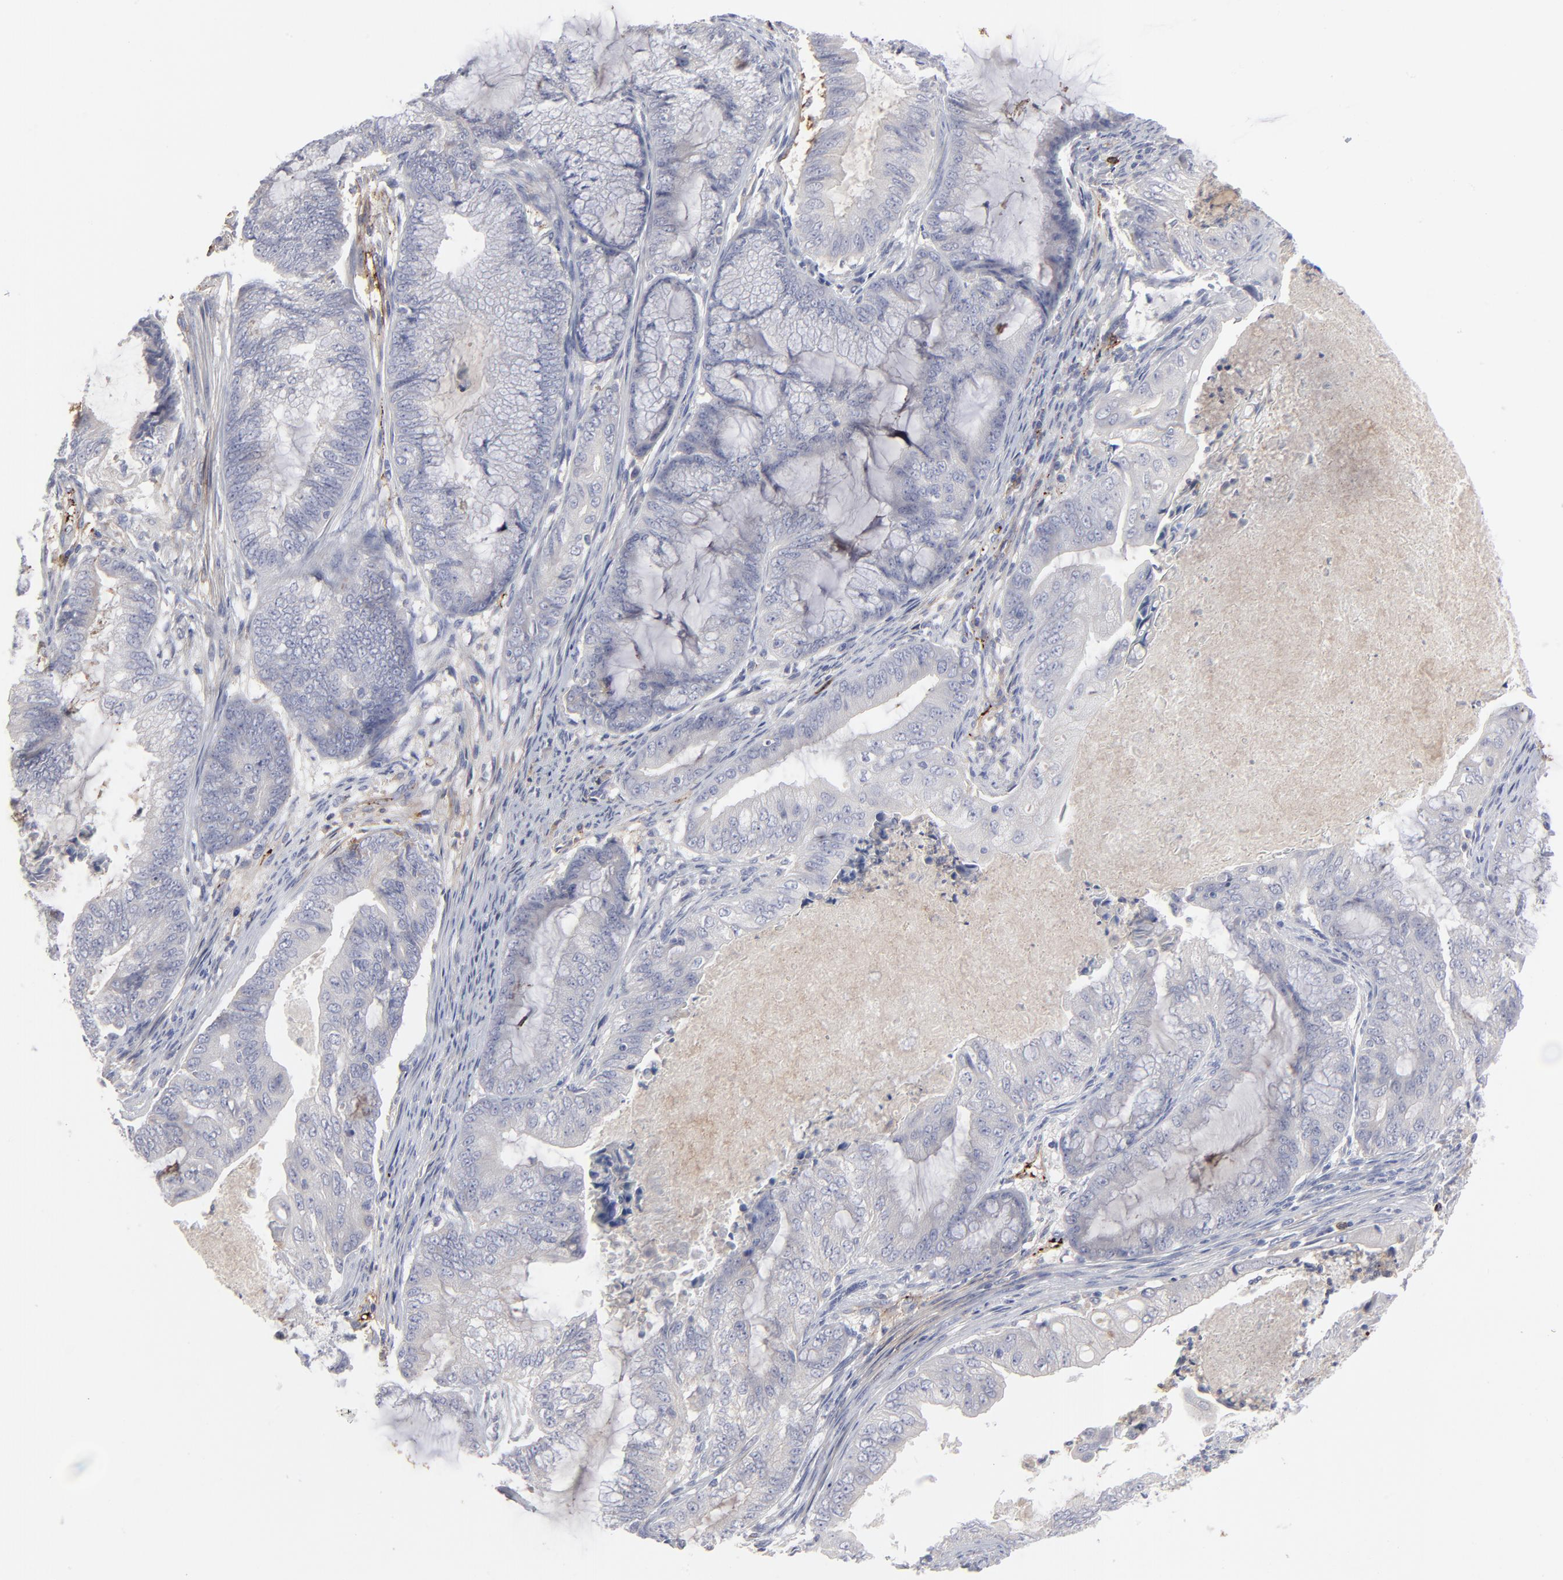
{"staining": {"intensity": "negative", "quantity": "none", "location": "none"}, "tissue": "endometrial cancer", "cell_type": "Tumor cells", "image_type": "cancer", "snomed": [{"axis": "morphology", "description": "Adenocarcinoma, NOS"}, {"axis": "topography", "description": "Endometrium"}], "caption": "The IHC photomicrograph has no significant staining in tumor cells of endometrial cancer (adenocarcinoma) tissue.", "gene": "CCR3", "patient": {"sex": "female", "age": 63}}